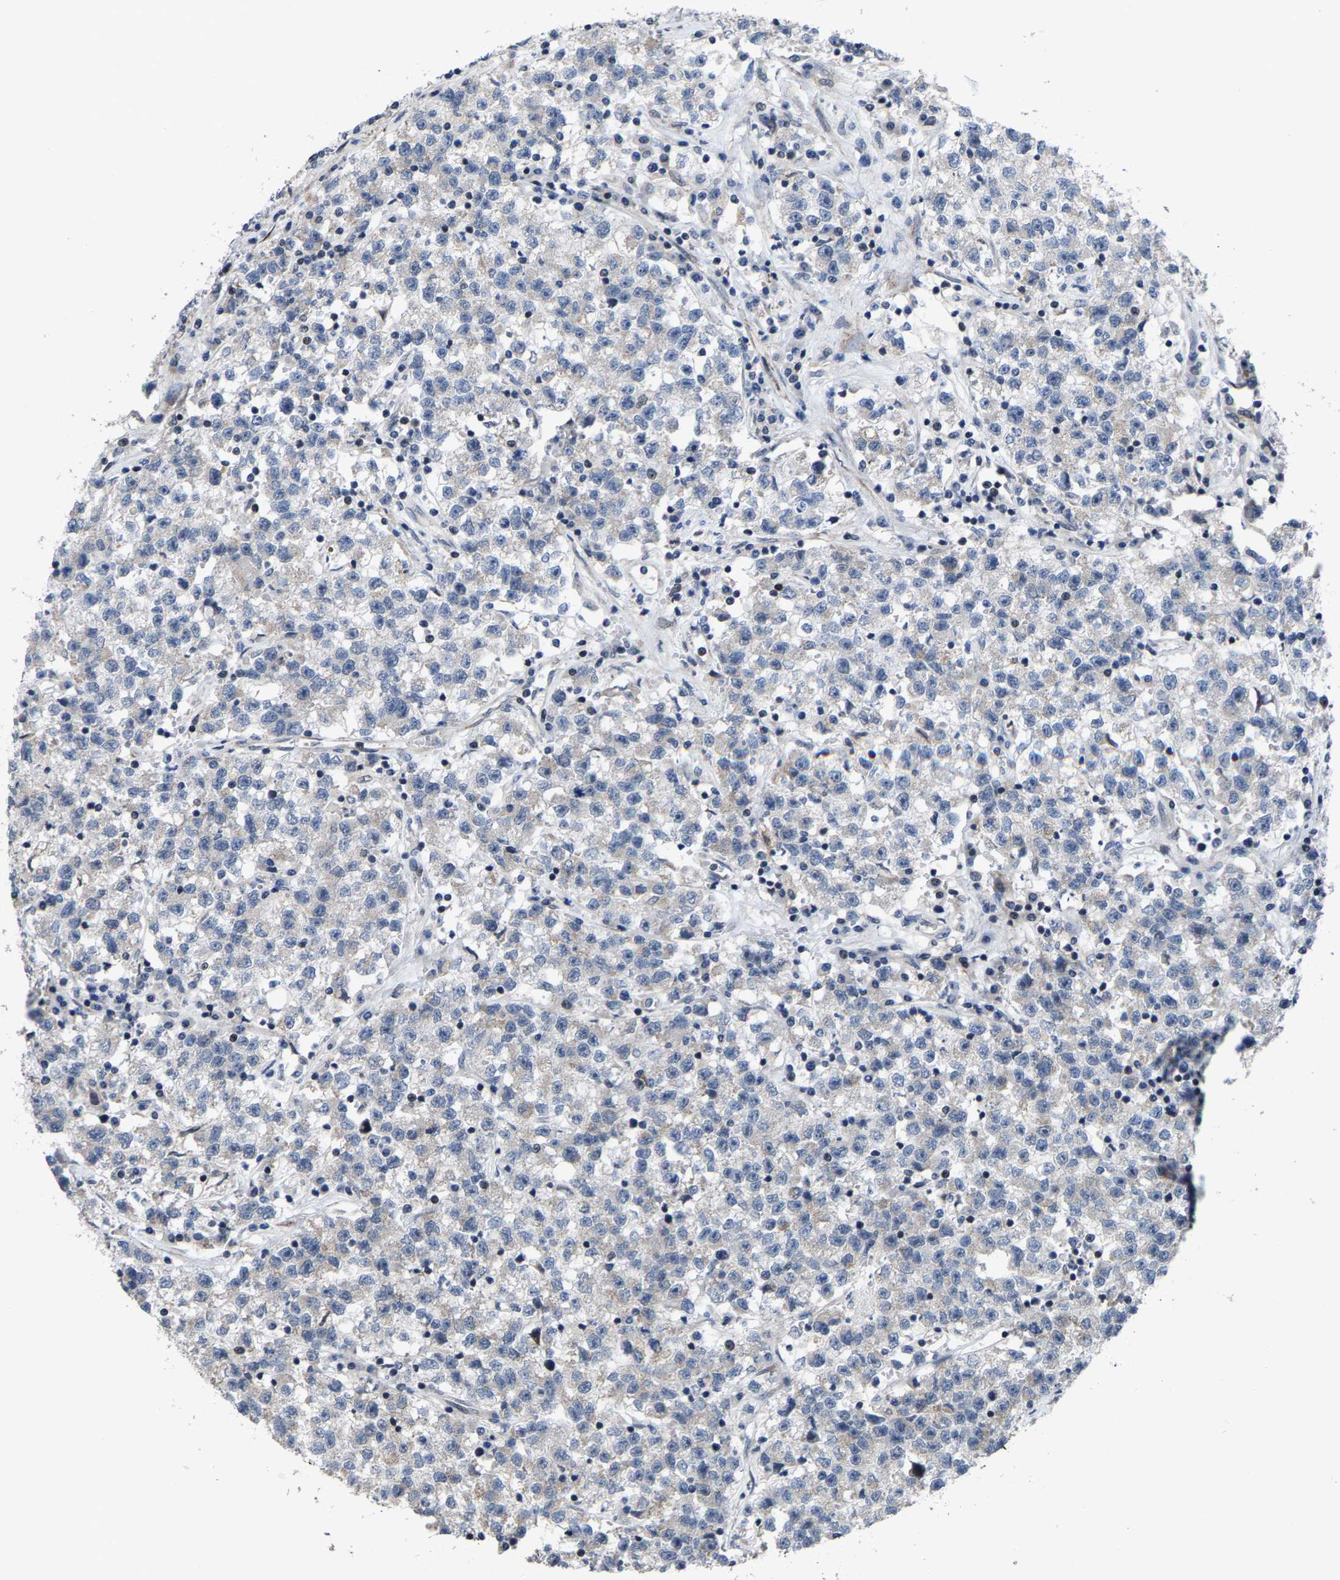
{"staining": {"intensity": "negative", "quantity": "none", "location": "none"}, "tissue": "testis cancer", "cell_type": "Tumor cells", "image_type": "cancer", "snomed": [{"axis": "morphology", "description": "Seminoma, NOS"}, {"axis": "topography", "description": "Testis"}], "caption": "This is an immunohistochemistry (IHC) histopathology image of human testis cancer. There is no staining in tumor cells.", "gene": "TDRKH", "patient": {"sex": "male", "age": 22}}